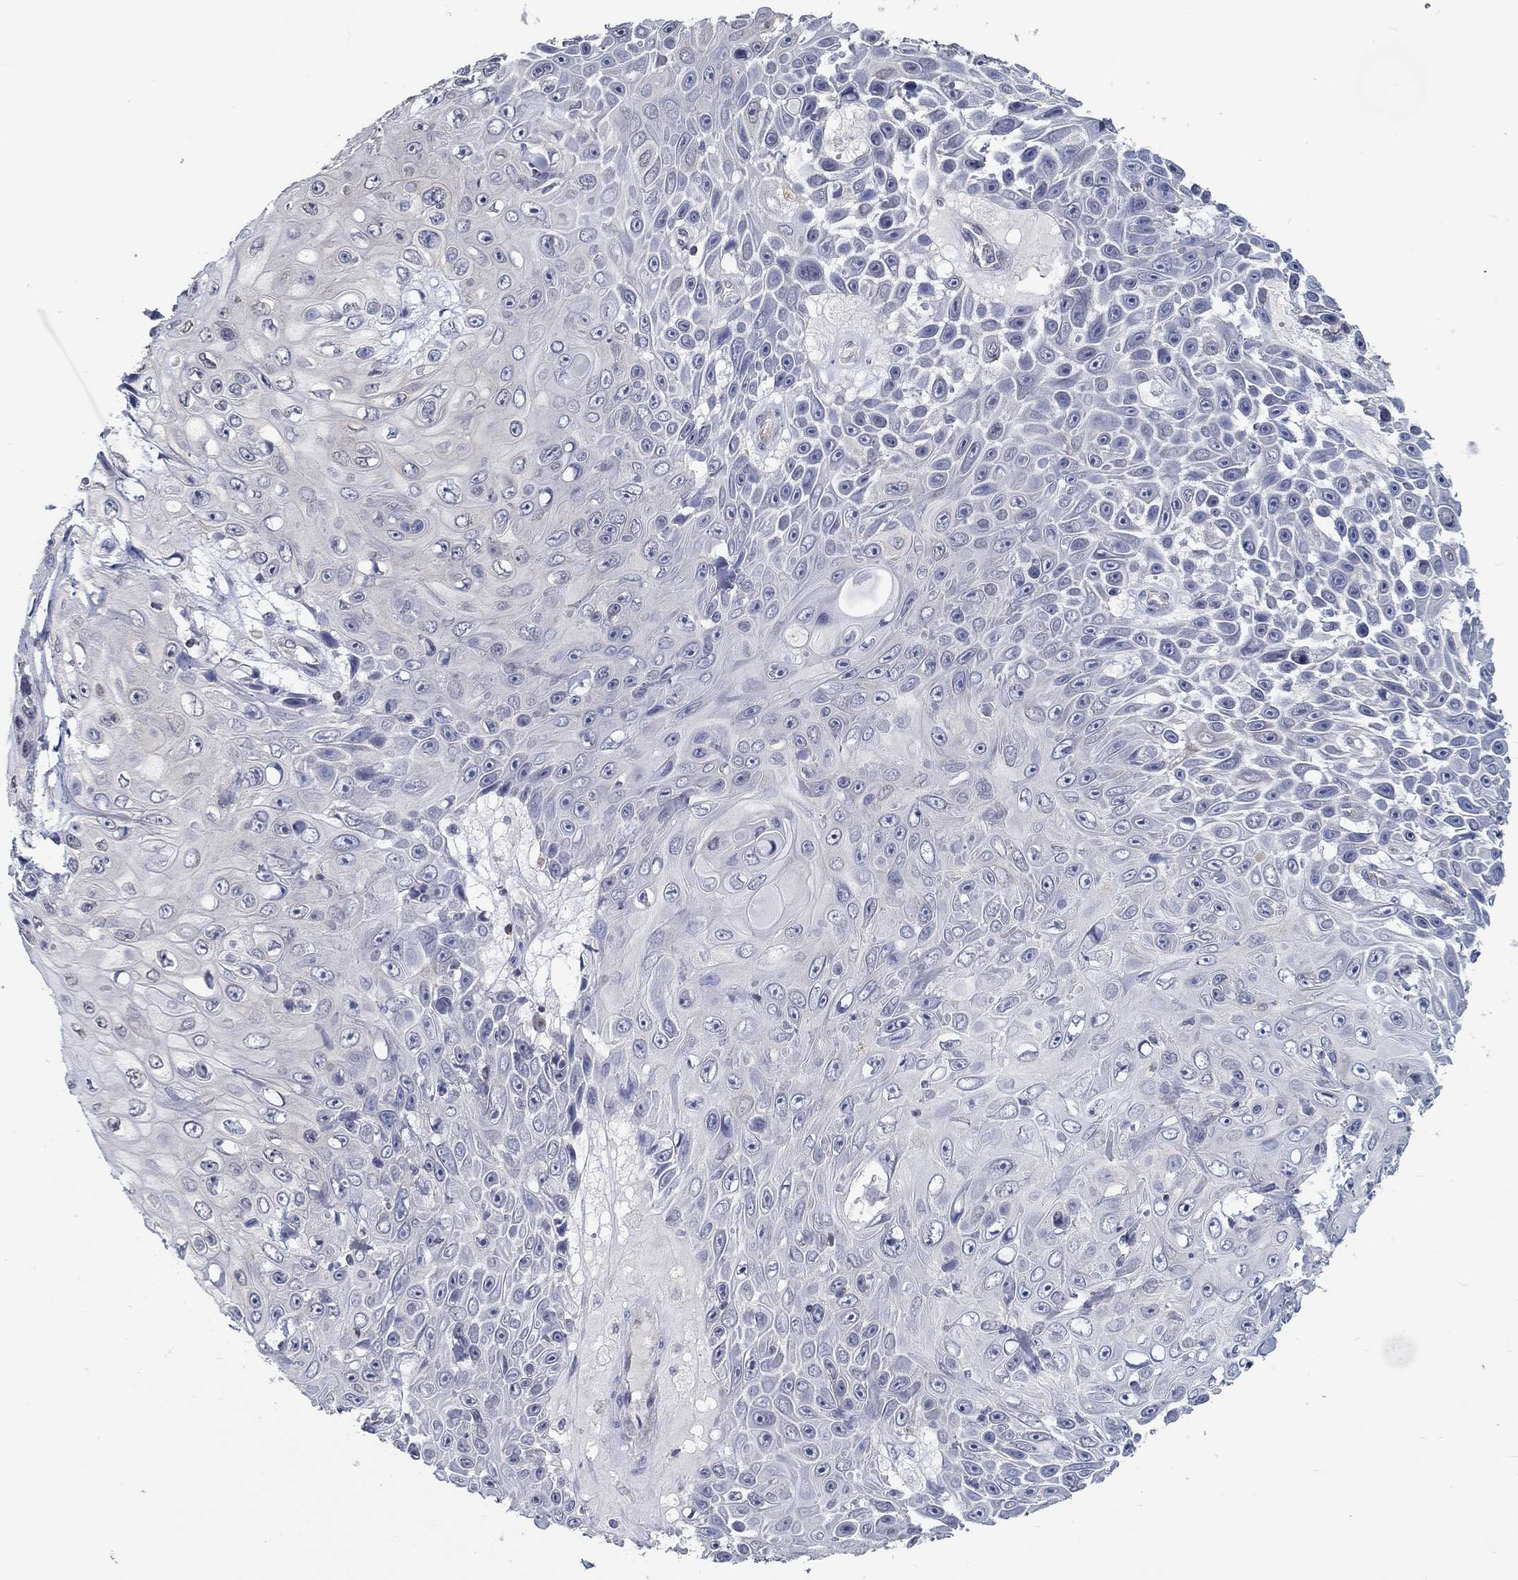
{"staining": {"intensity": "negative", "quantity": "none", "location": "none"}, "tissue": "skin cancer", "cell_type": "Tumor cells", "image_type": "cancer", "snomed": [{"axis": "morphology", "description": "Squamous cell carcinoma, NOS"}, {"axis": "topography", "description": "Skin"}], "caption": "High power microscopy photomicrograph of an immunohistochemistry (IHC) photomicrograph of skin cancer, revealing no significant staining in tumor cells.", "gene": "ERMP1", "patient": {"sex": "male", "age": 82}}